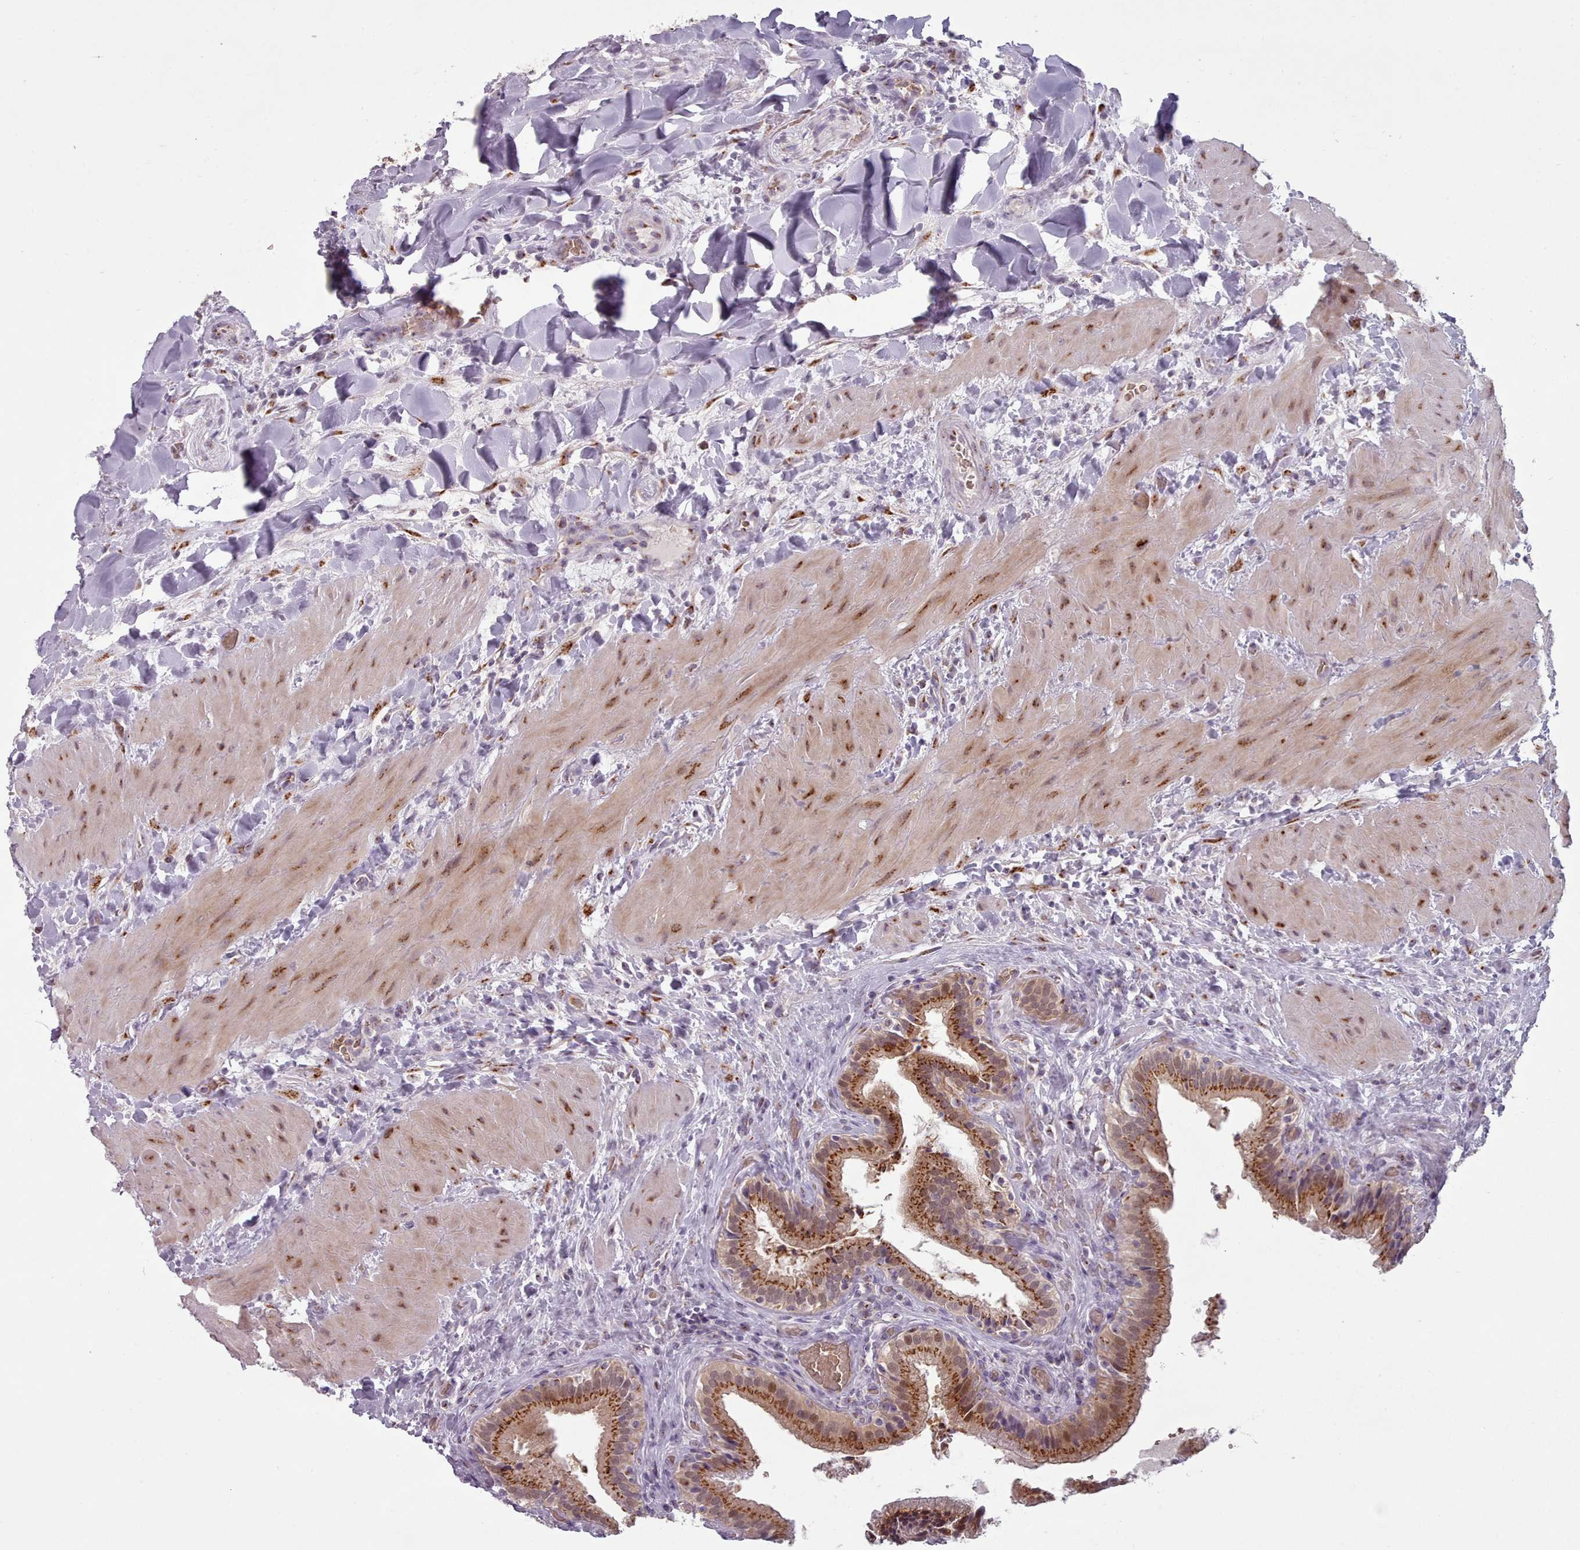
{"staining": {"intensity": "strong", "quantity": ">75%", "location": "cytoplasmic/membranous"}, "tissue": "gallbladder", "cell_type": "Glandular cells", "image_type": "normal", "snomed": [{"axis": "morphology", "description": "Normal tissue, NOS"}, {"axis": "topography", "description": "Gallbladder"}], "caption": "This image shows immunohistochemistry staining of unremarkable human gallbladder, with high strong cytoplasmic/membranous positivity in approximately >75% of glandular cells.", "gene": "MAN1B1", "patient": {"sex": "male", "age": 24}}